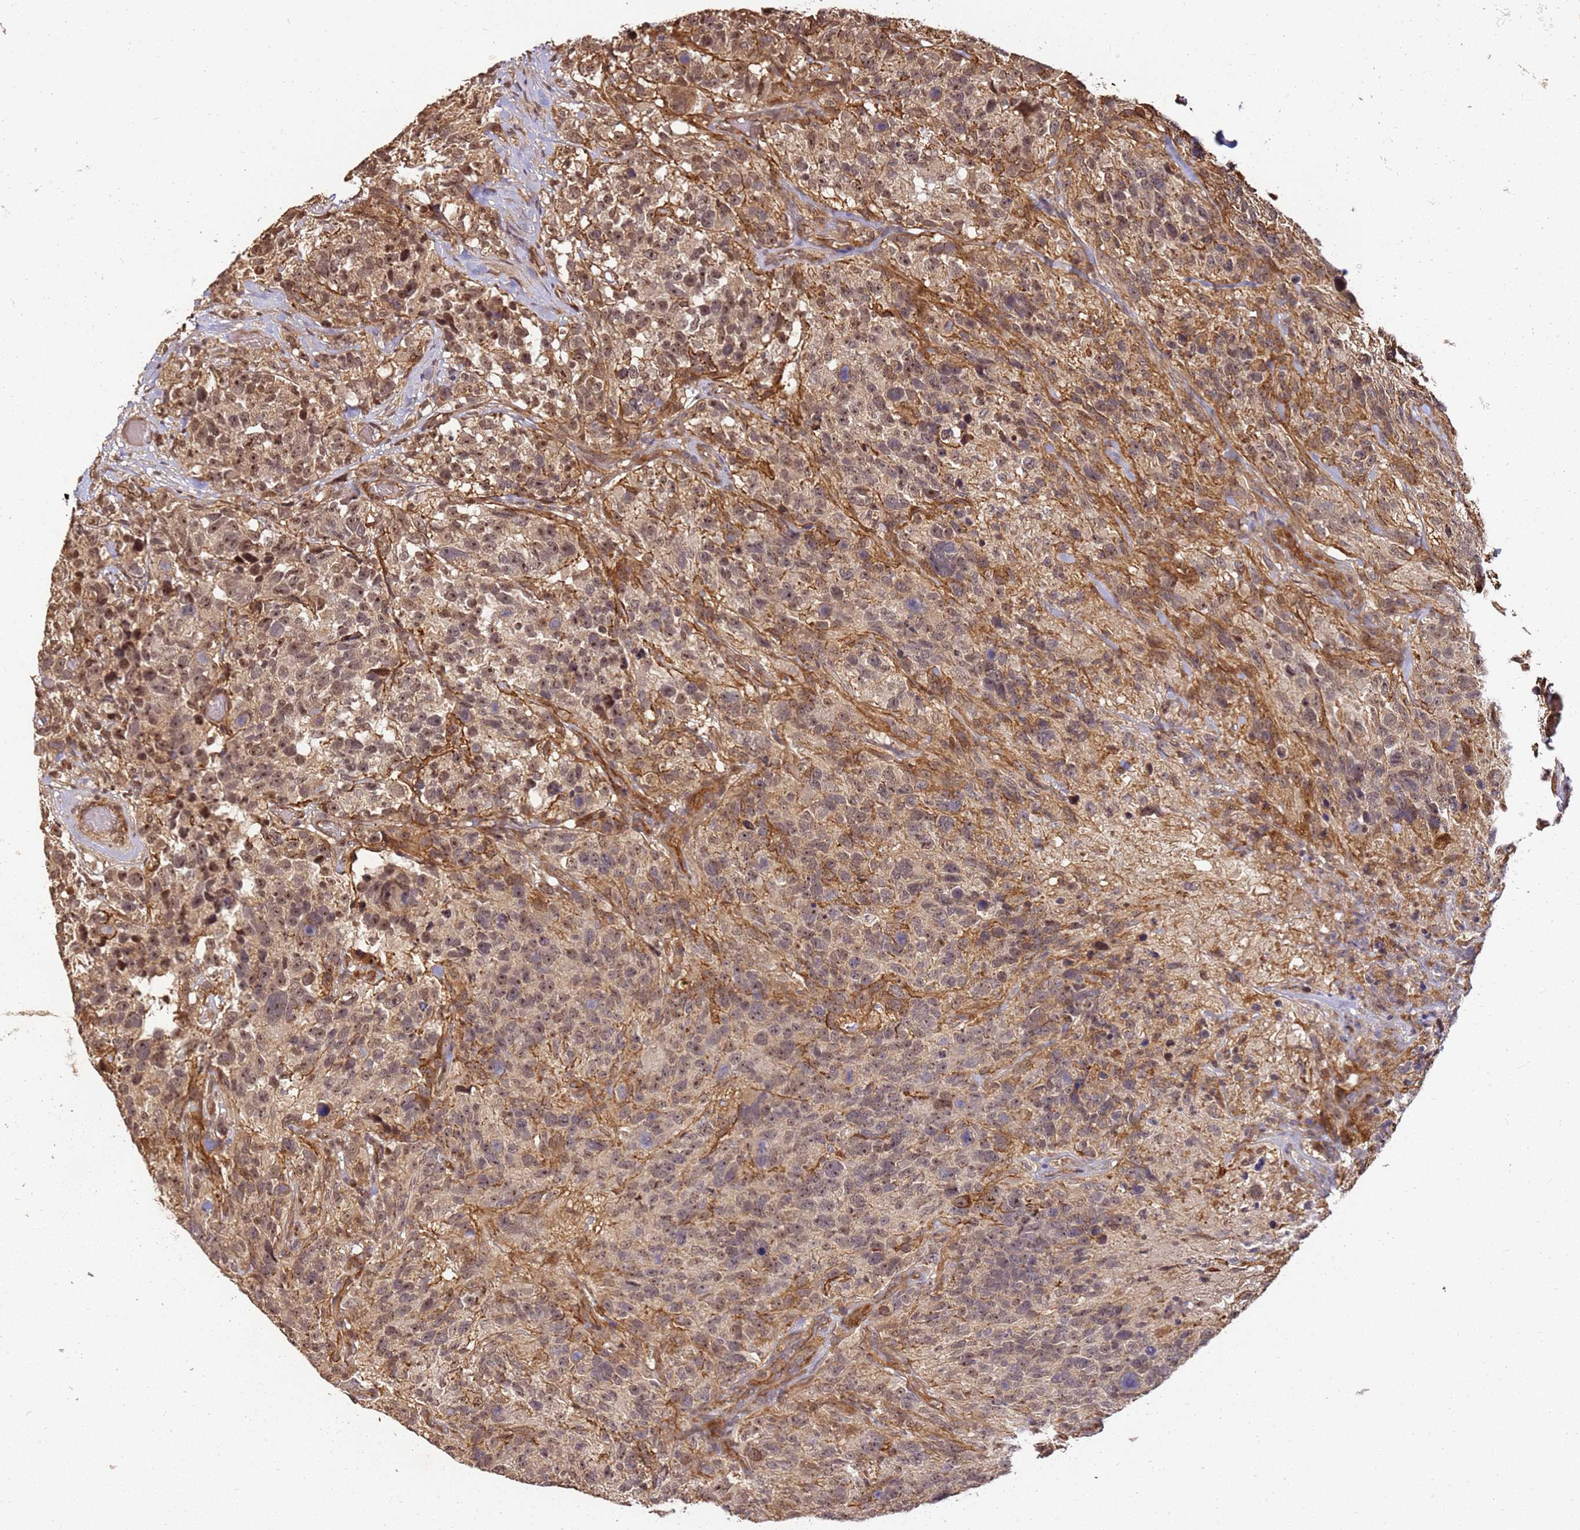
{"staining": {"intensity": "moderate", "quantity": ">75%", "location": "nuclear"}, "tissue": "glioma", "cell_type": "Tumor cells", "image_type": "cancer", "snomed": [{"axis": "morphology", "description": "Glioma, malignant, High grade"}, {"axis": "topography", "description": "Brain"}], "caption": "About >75% of tumor cells in human malignant high-grade glioma display moderate nuclear protein positivity as visualized by brown immunohistochemical staining.", "gene": "ST18", "patient": {"sex": "male", "age": 69}}